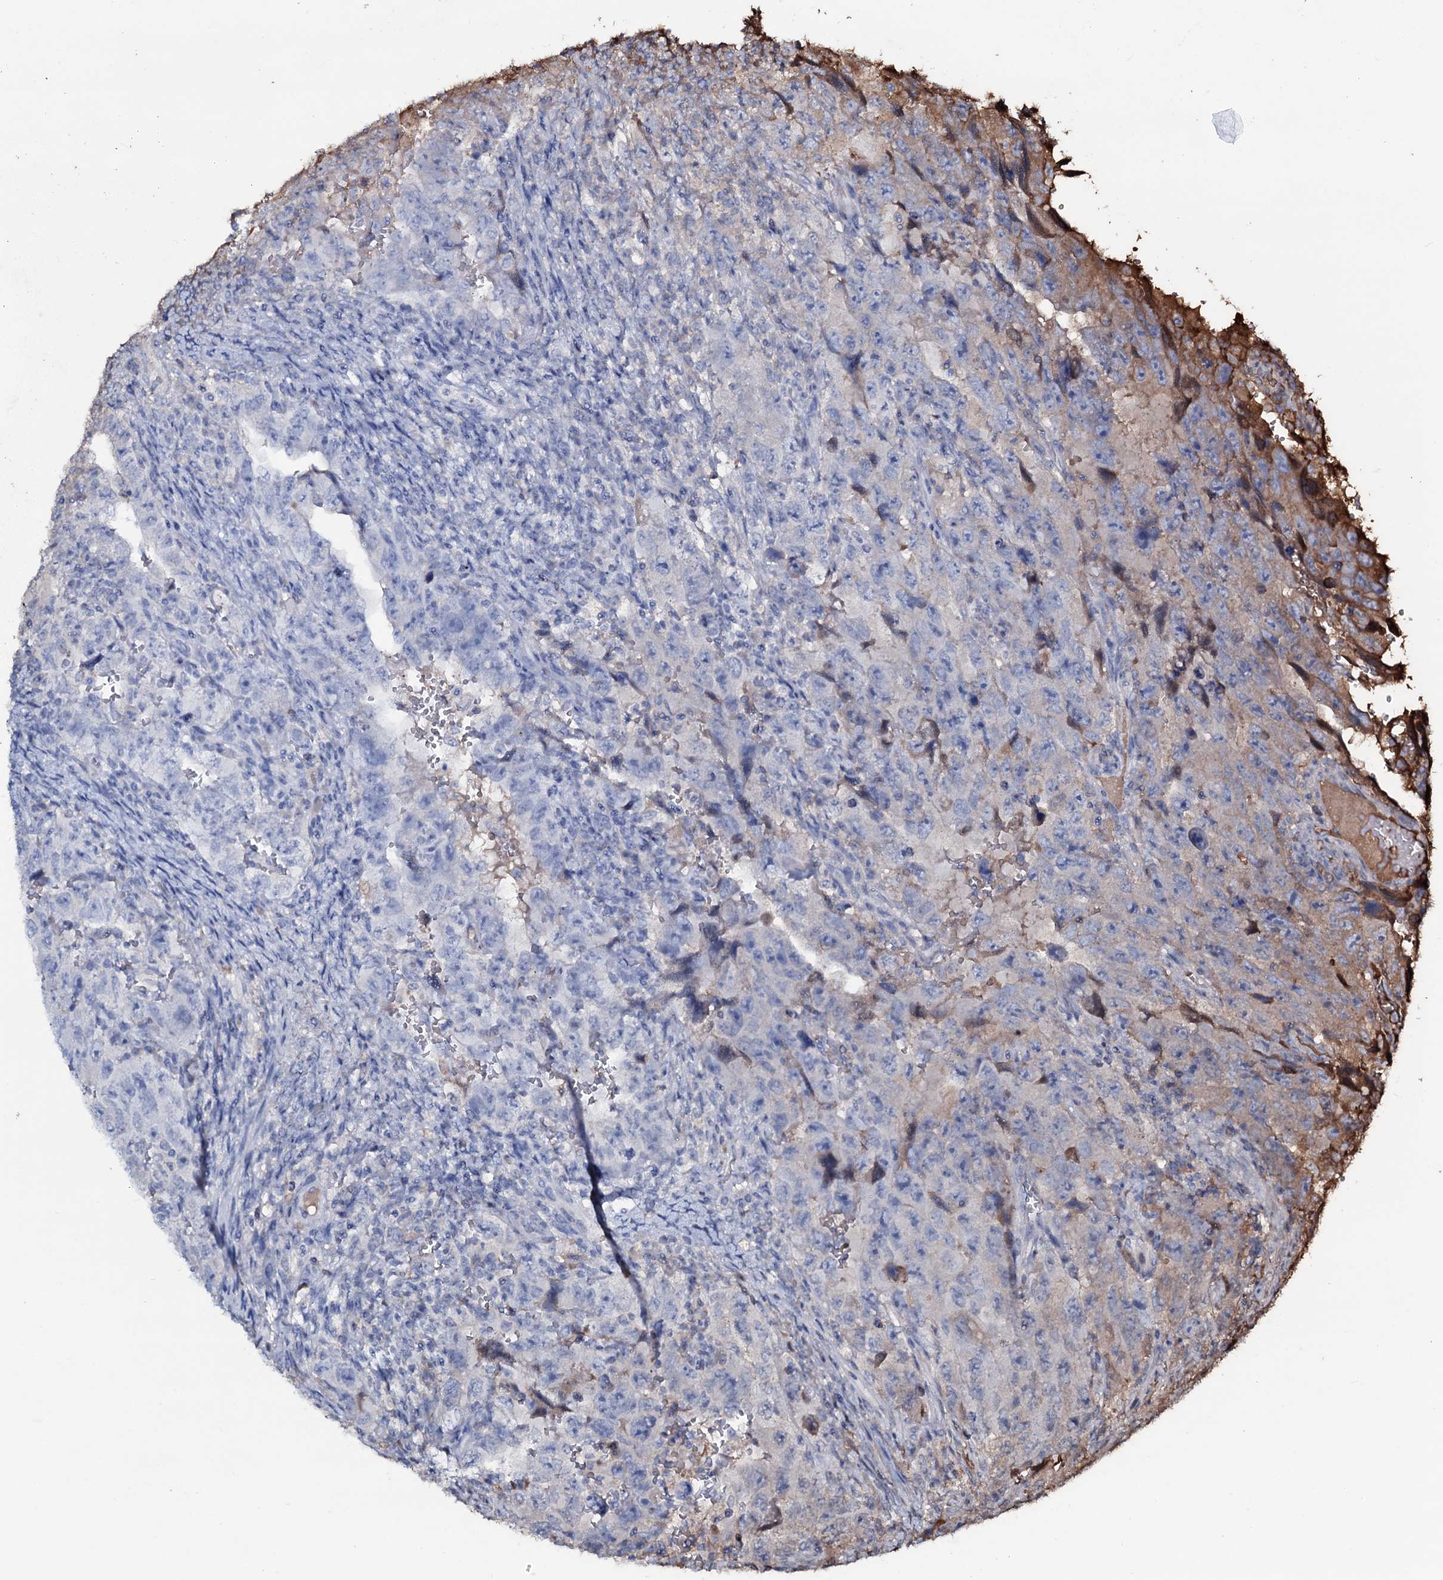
{"staining": {"intensity": "moderate", "quantity": "<25%", "location": "cytoplasmic/membranous"}, "tissue": "testis cancer", "cell_type": "Tumor cells", "image_type": "cancer", "snomed": [{"axis": "morphology", "description": "Carcinoma, Embryonal, NOS"}, {"axis": "topography", "description": "Testis"}], "caption": "Protein expression analysis of testis cancer demonstrates moderate cytoplasmic/membranous staining in approximately <25% of tumor cells. Immunohistochemistry (ihc) stains the protein in brown and the nuclei are stained blue.", "gene": "EDN1", "patient": {"sex": "male", "age": 26}}